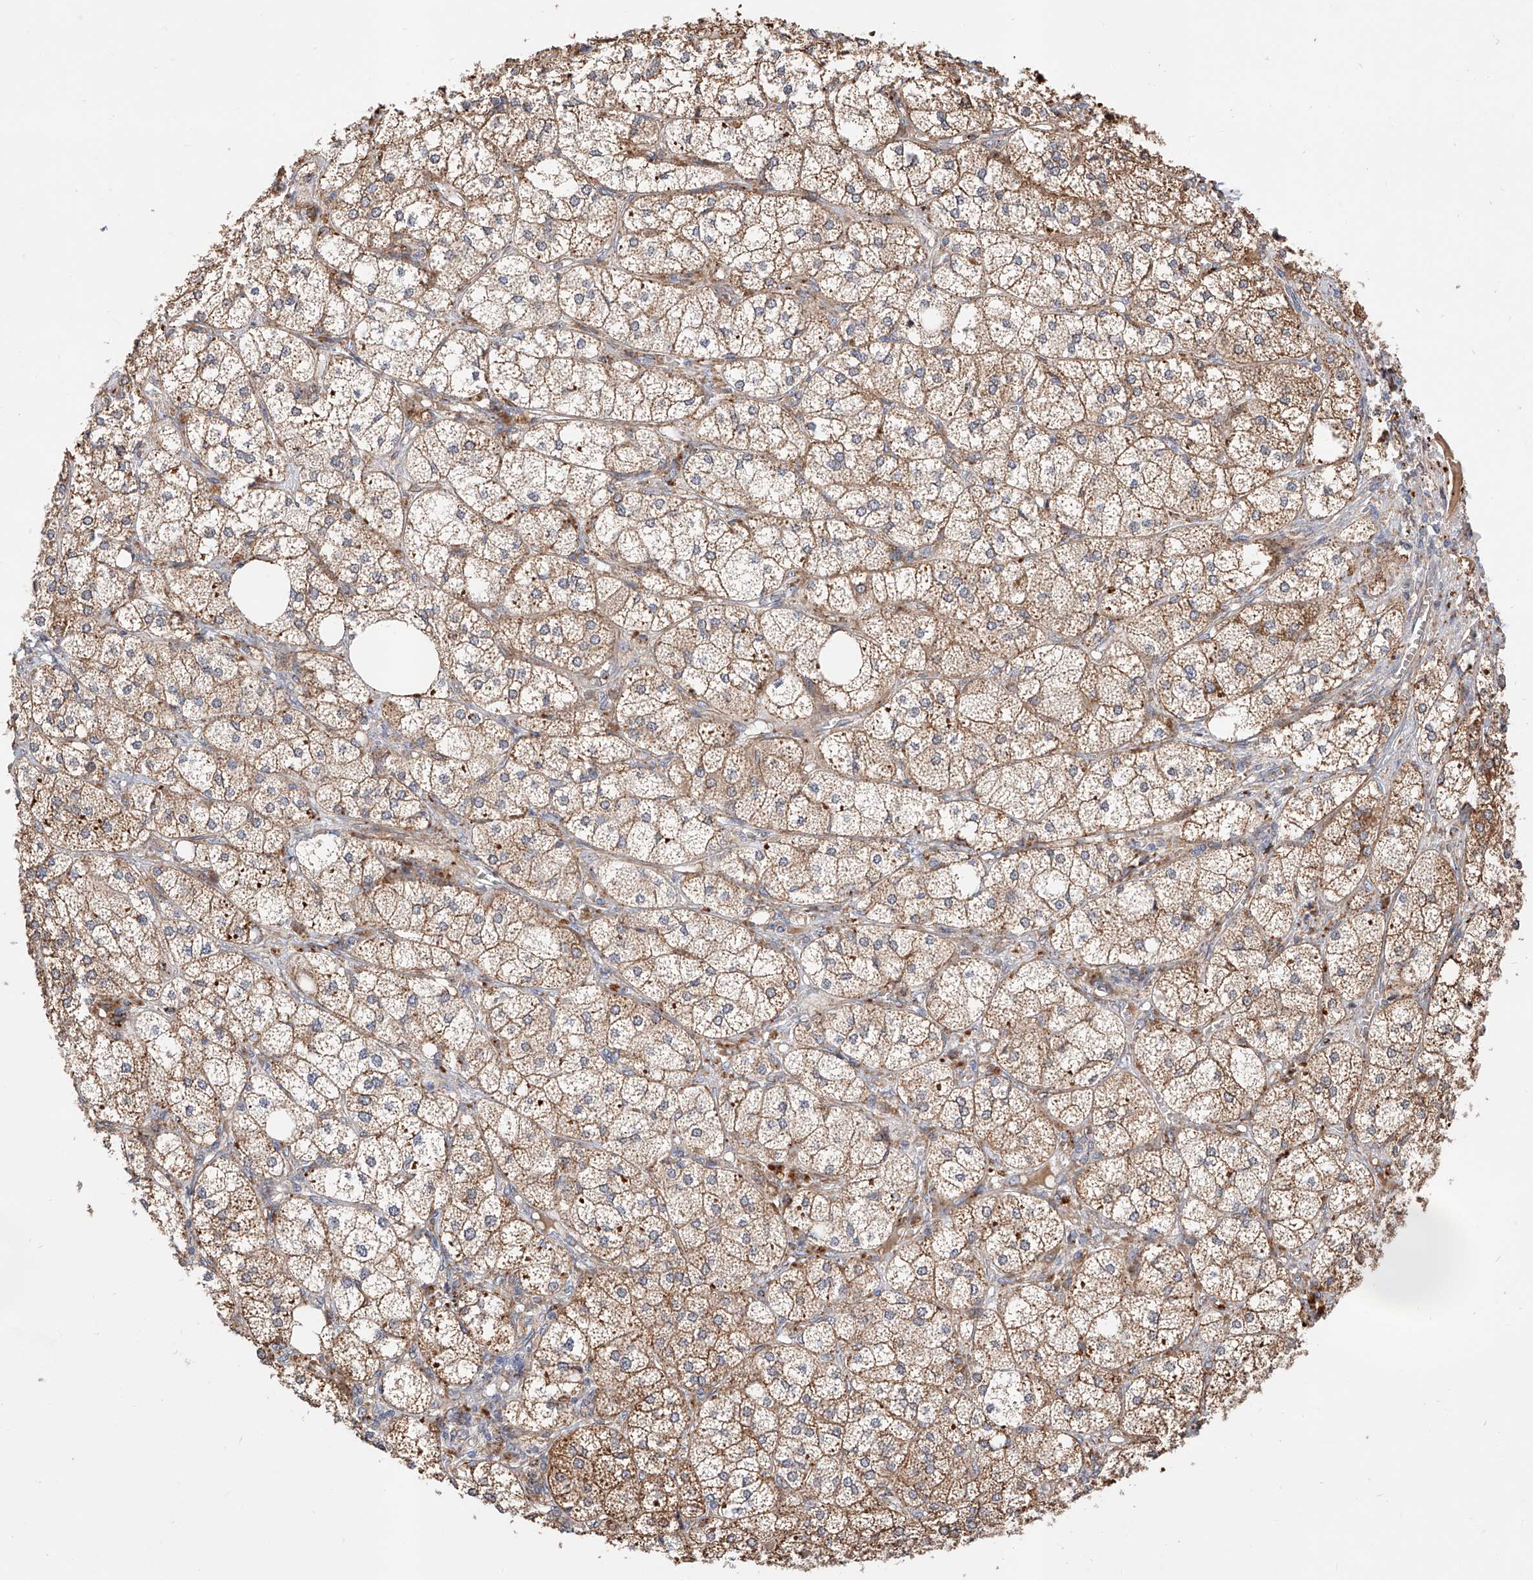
{"staining": {"intensity": "moderate", "quantity": ">75%", "location": "cytoplasmic/membranous"}, "tissue": "adrenal gland", "cell_type": "Glandular cells", "image_type": "normal", "snomed": [{"axis": "morphology", "description": "Normal tissue, NOS"}, {"axis": "topography", "description": "Adrenal gland"}], "caption": "IHC image of unremarkable adrenal gland: human adrenal gland stained using immunohistochemistry shows medium levels of moderate protein expression localized specifically in the cytoplasmic/membranous of glandular cells, appearing as a cytoplasmic/membranous brown color.", "gene": "DIRAS3", "patient": {"sex": "female", "age": 61}}